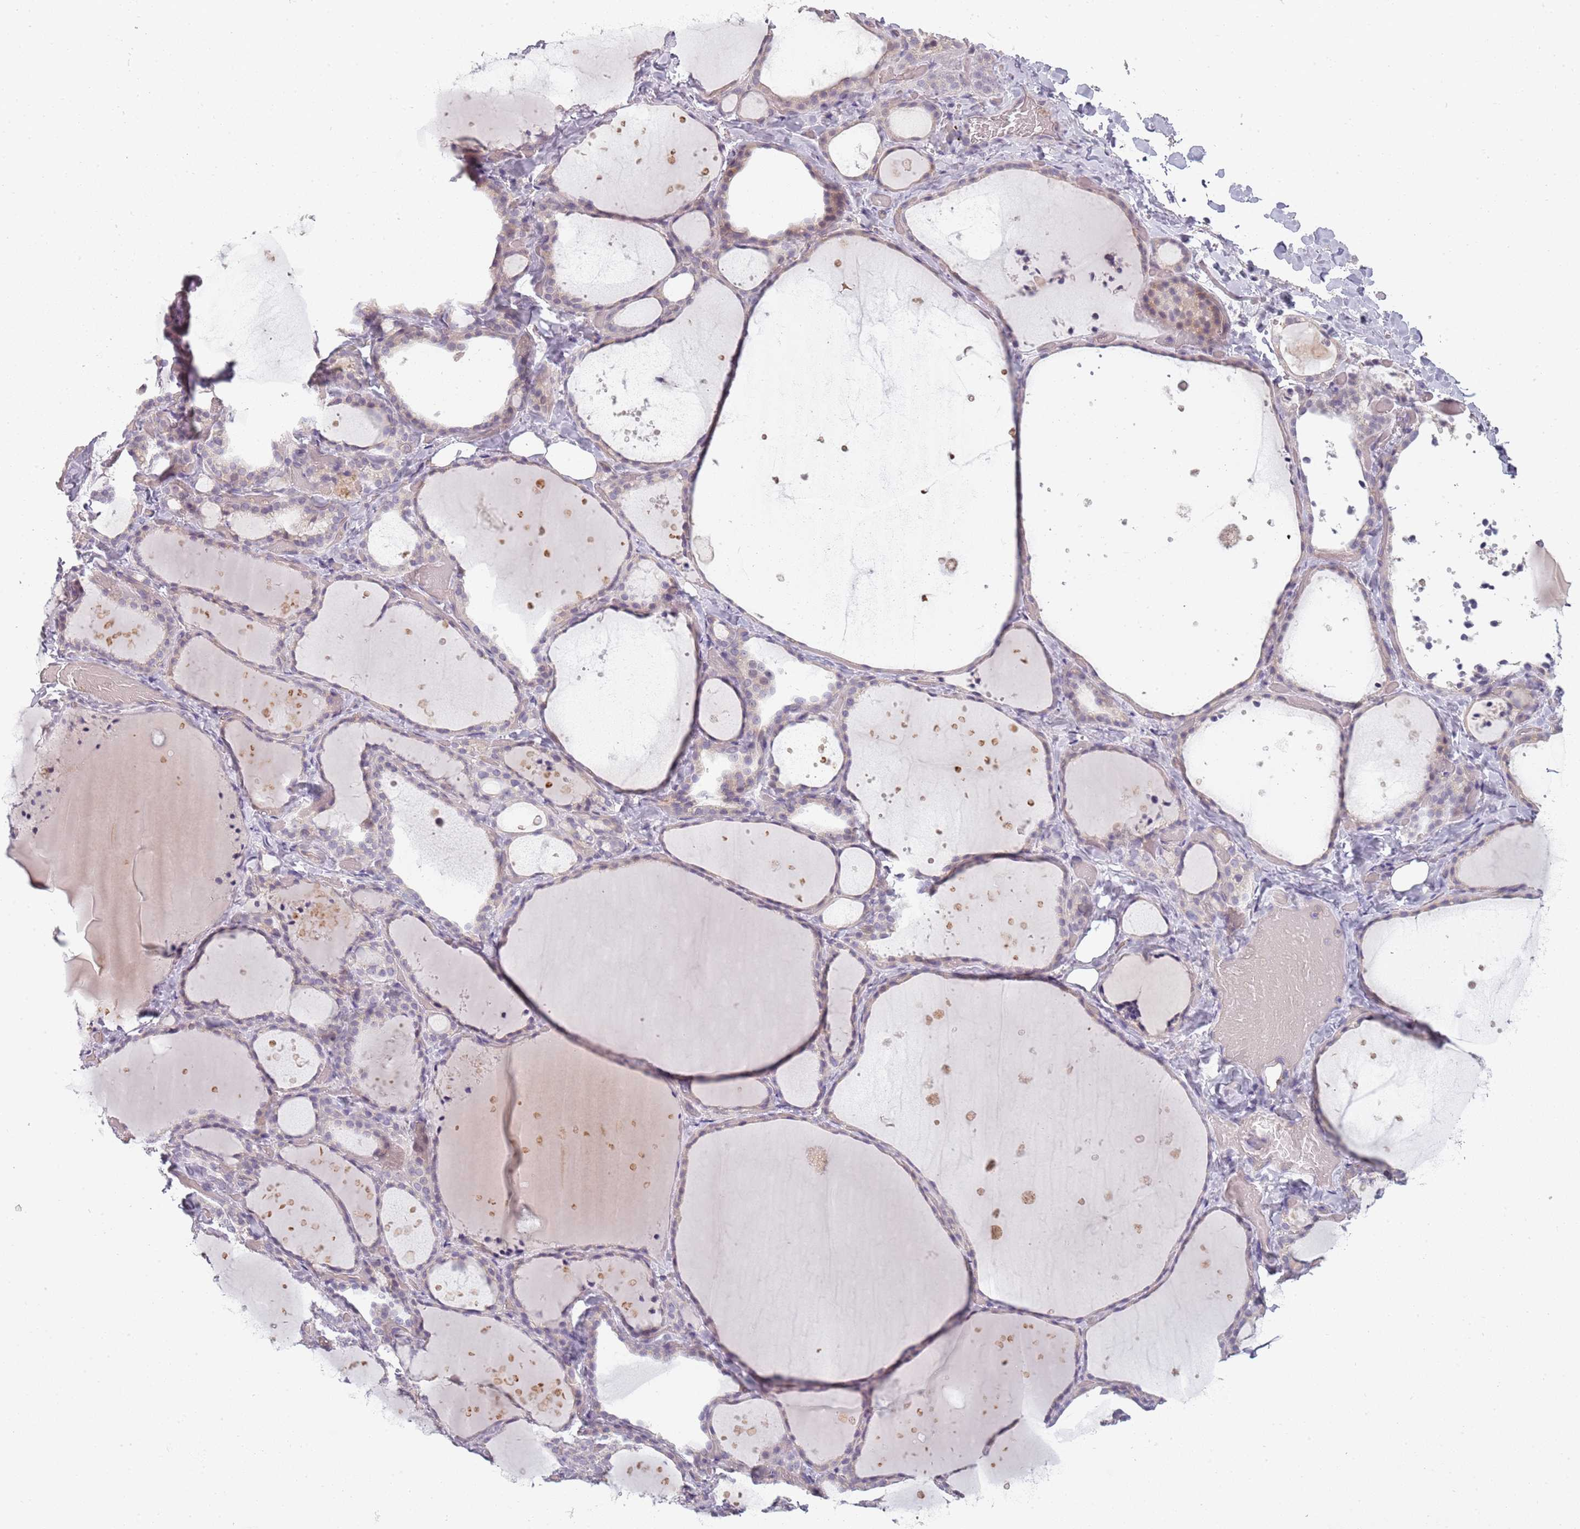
{"staining": {"intensity": "negative", "quantity": "none", "location": "none"}, "tissue": "thyroid gland", "cell_type": "Glandular cells", "image_type": "normal", "snomed": [{"axis": "morphology", "description": "Normal tissue, NOS"}, {"axis": "topography", "description": "Thyroid gland"}], "caption": "Protein analysis of benign thyroid gland displays no significant staining in glandular cells. (DAB (3,3'-diaminobenzidine) immunohistochemistry (IHC) with hematoxylin counter stain).", "gene": "CC2D2B", "patient": {"sex": "female", "age": 44}}